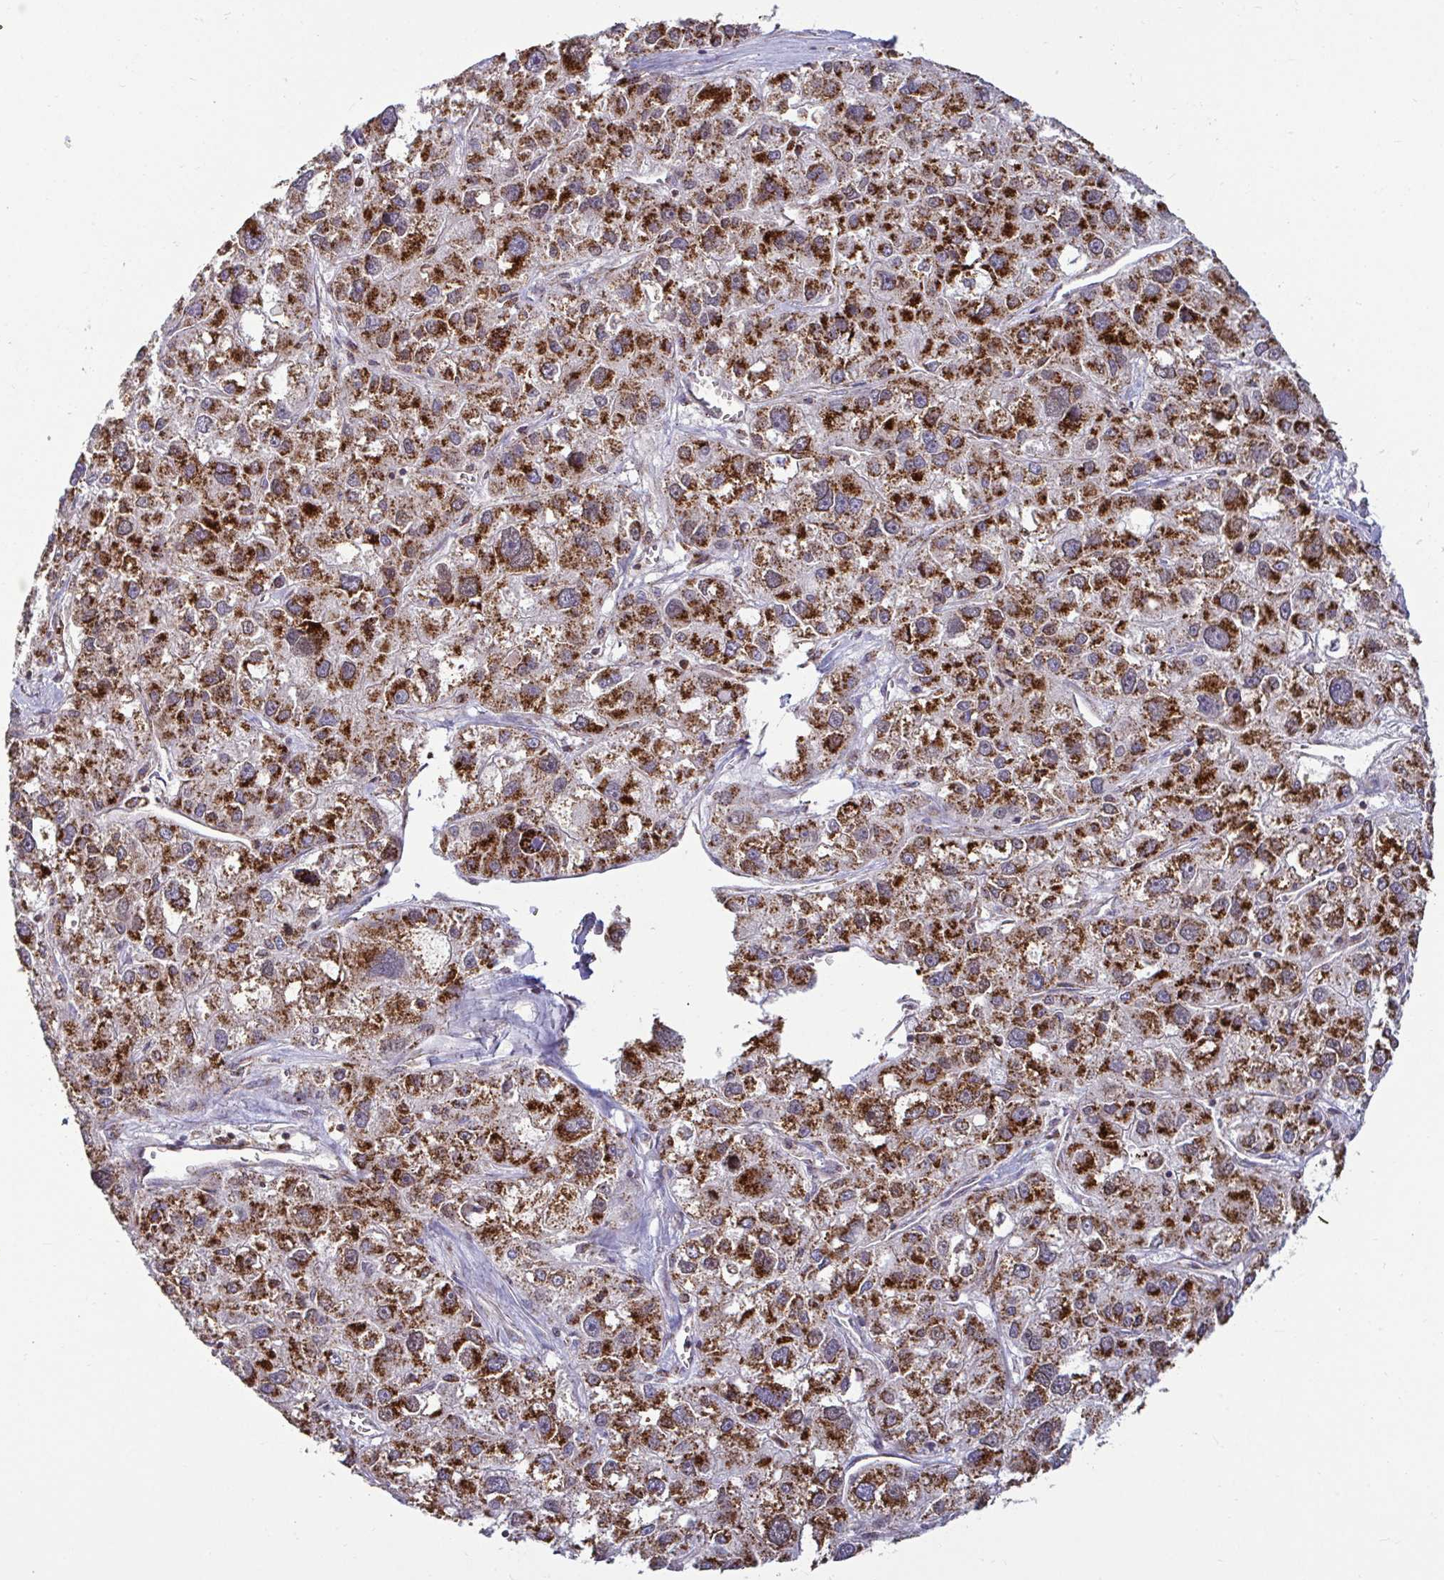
{"staining": {"intensity": "strong", "quantity": "25%-75%", "location": "cytoplasmic/membranous"}, "tissue": "liver cancer", "cell_type": "Tumor cells", "image_type": "cancer", "snomed": [{"axis": "morphology", "description": "Carcinoma, Hepatocellular, NOS"}, {"axis": "topography", "description": "Liver"}], "caption": "Immunohistochemical staining of hepatocellular carcinoma (liver) reveals high levels of strong cytoplasmic/membranous protein expression in about 25%-75% of tumor cells. Ihc stains the protein in brown and the nuclei are stained blue.", "gene": "SPRY1", "patient": {"sex": "male", "age": 73}}